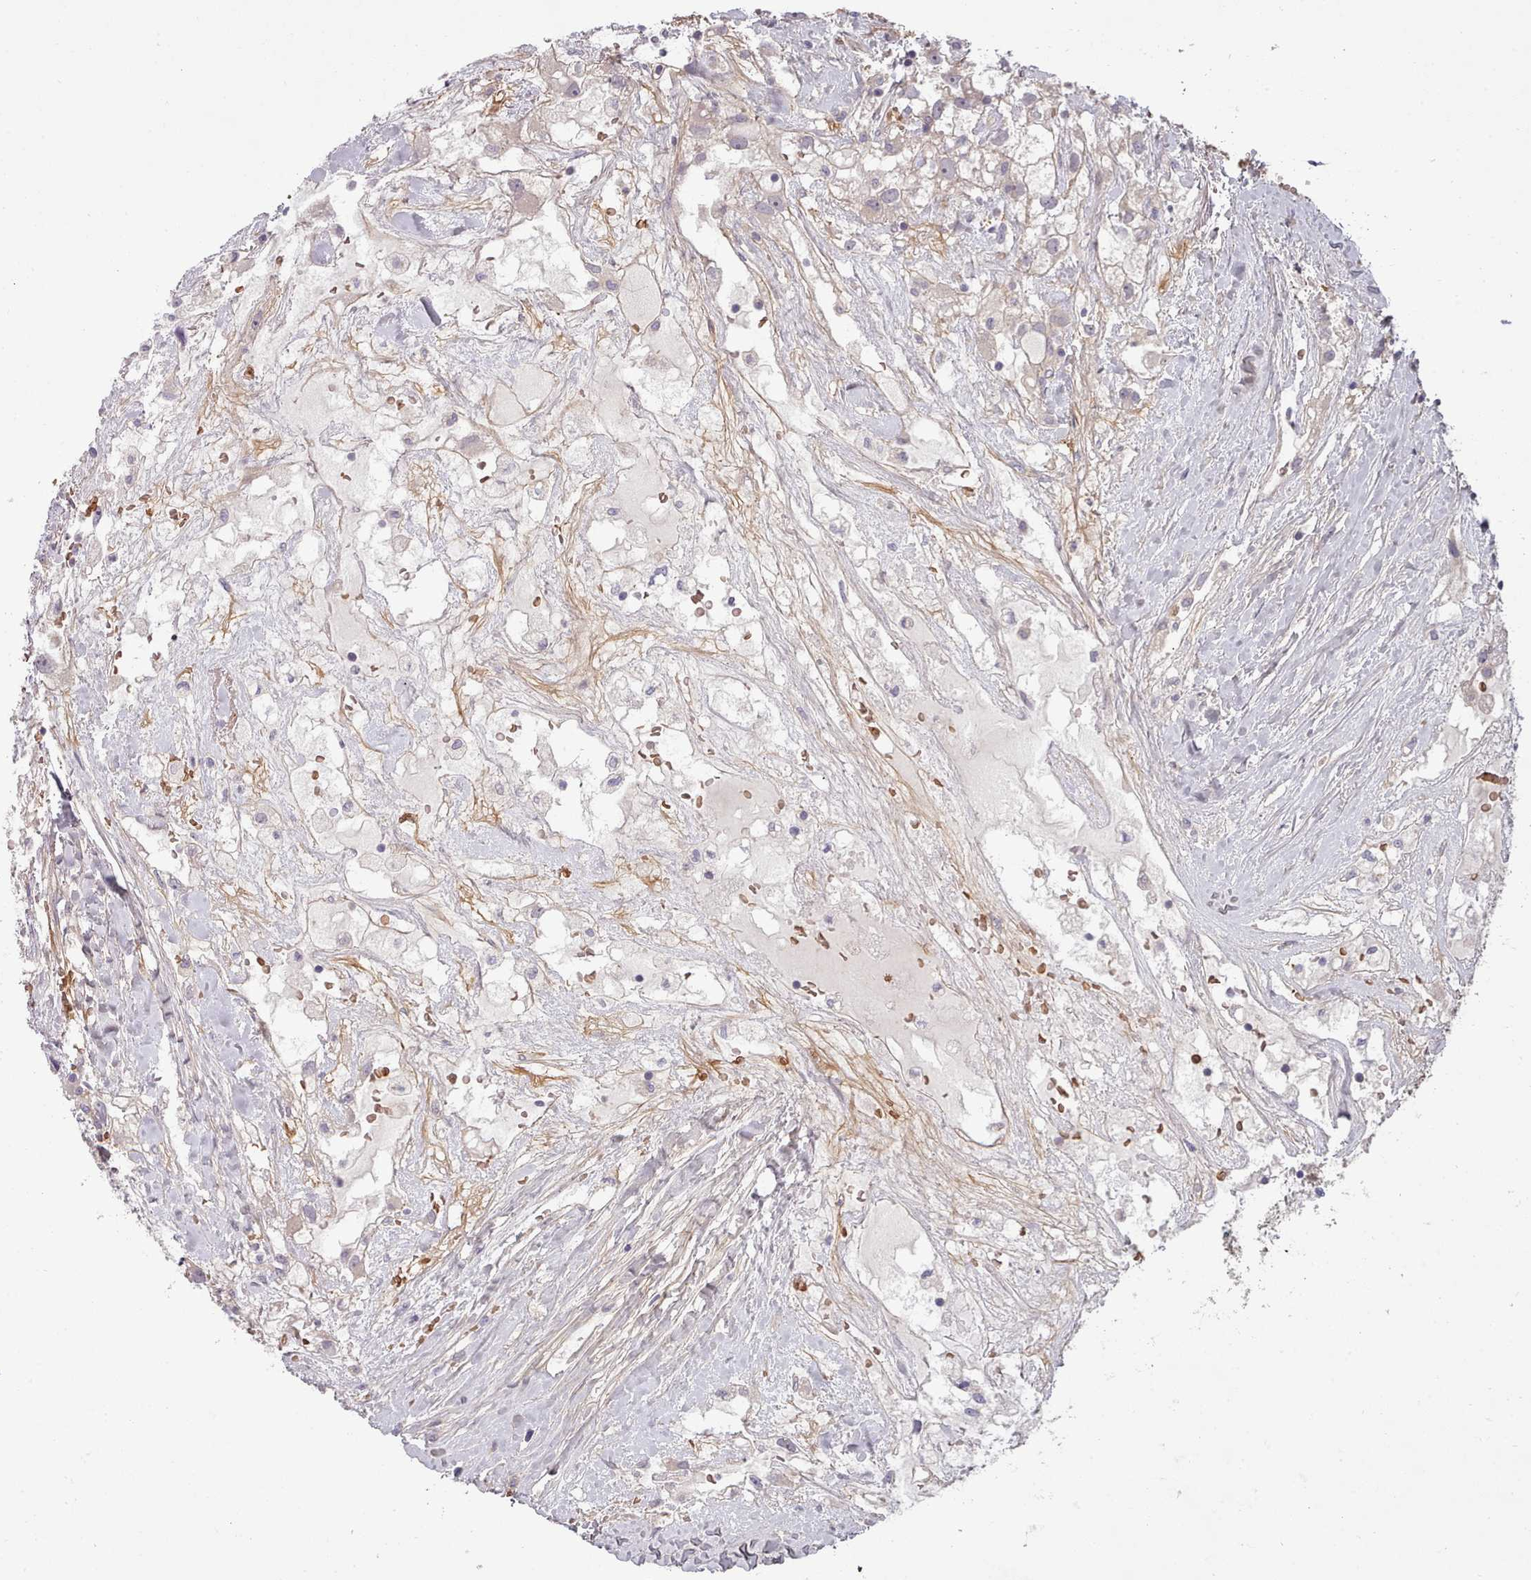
{"staining": {"intensity": "negative", "quantity": "none", "location": "none"}, "tissue": "renal cancer", "cell_type": "Tumor cells", "image_type": "cancer", "snomed": [{"axis": "morphology", "description": "Adenocarcinoma, NOS"}, {"axis": "topography", "description": "Kidney"}], "caption": "This is an immunohistochemistry (IHC) image of adenocarcinoma (renal). There is no positivity in tumor cells.", "gene": "CLNS1A", "patient": {"sex": "male", "age": 59}}